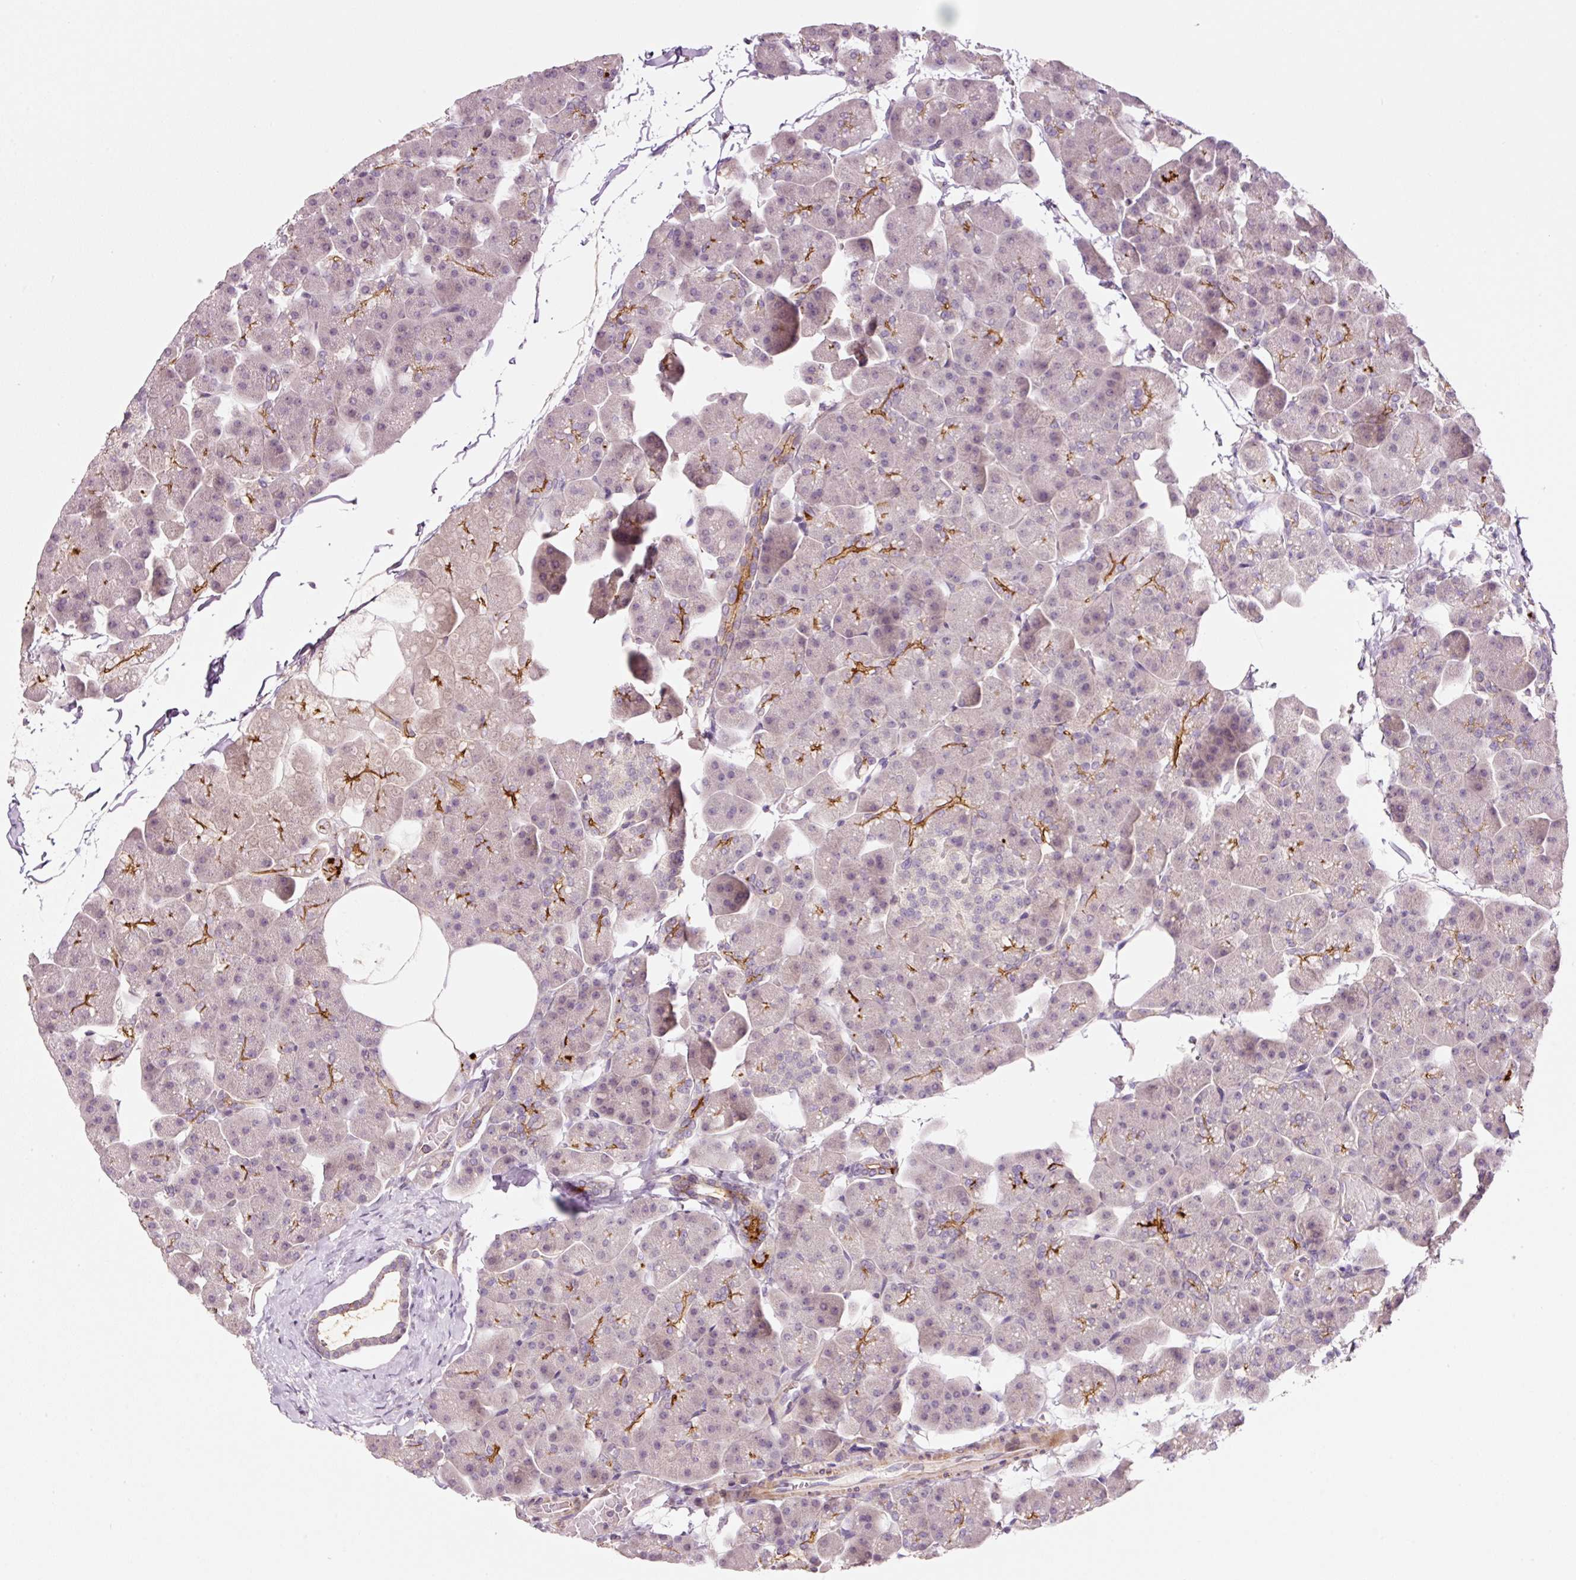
{"staining": {"intensity": "moderate", "quantity": "<25%", "location": "cytoplasmic/membranous"}, "tissue": "pancreas", "cell_type": "Exocrine glandular cells", "image_type": "normal", "snomed": [{"axis": "morphology", "description": "Normal tissue, NOS"}, {"axis": "topography", "description": "Pancreas"}], "caption": "Unremarkable pancreas reveals moderate cytoplasmic/membranous expression in approximately <25% of exocrine glandular cells, visualized by immunohistochemistry. Ihc stains the protein in brown and the nuclei are stained blue.", "gene": "TIRAP", "patient": {"sex": "male", "age": 35}}